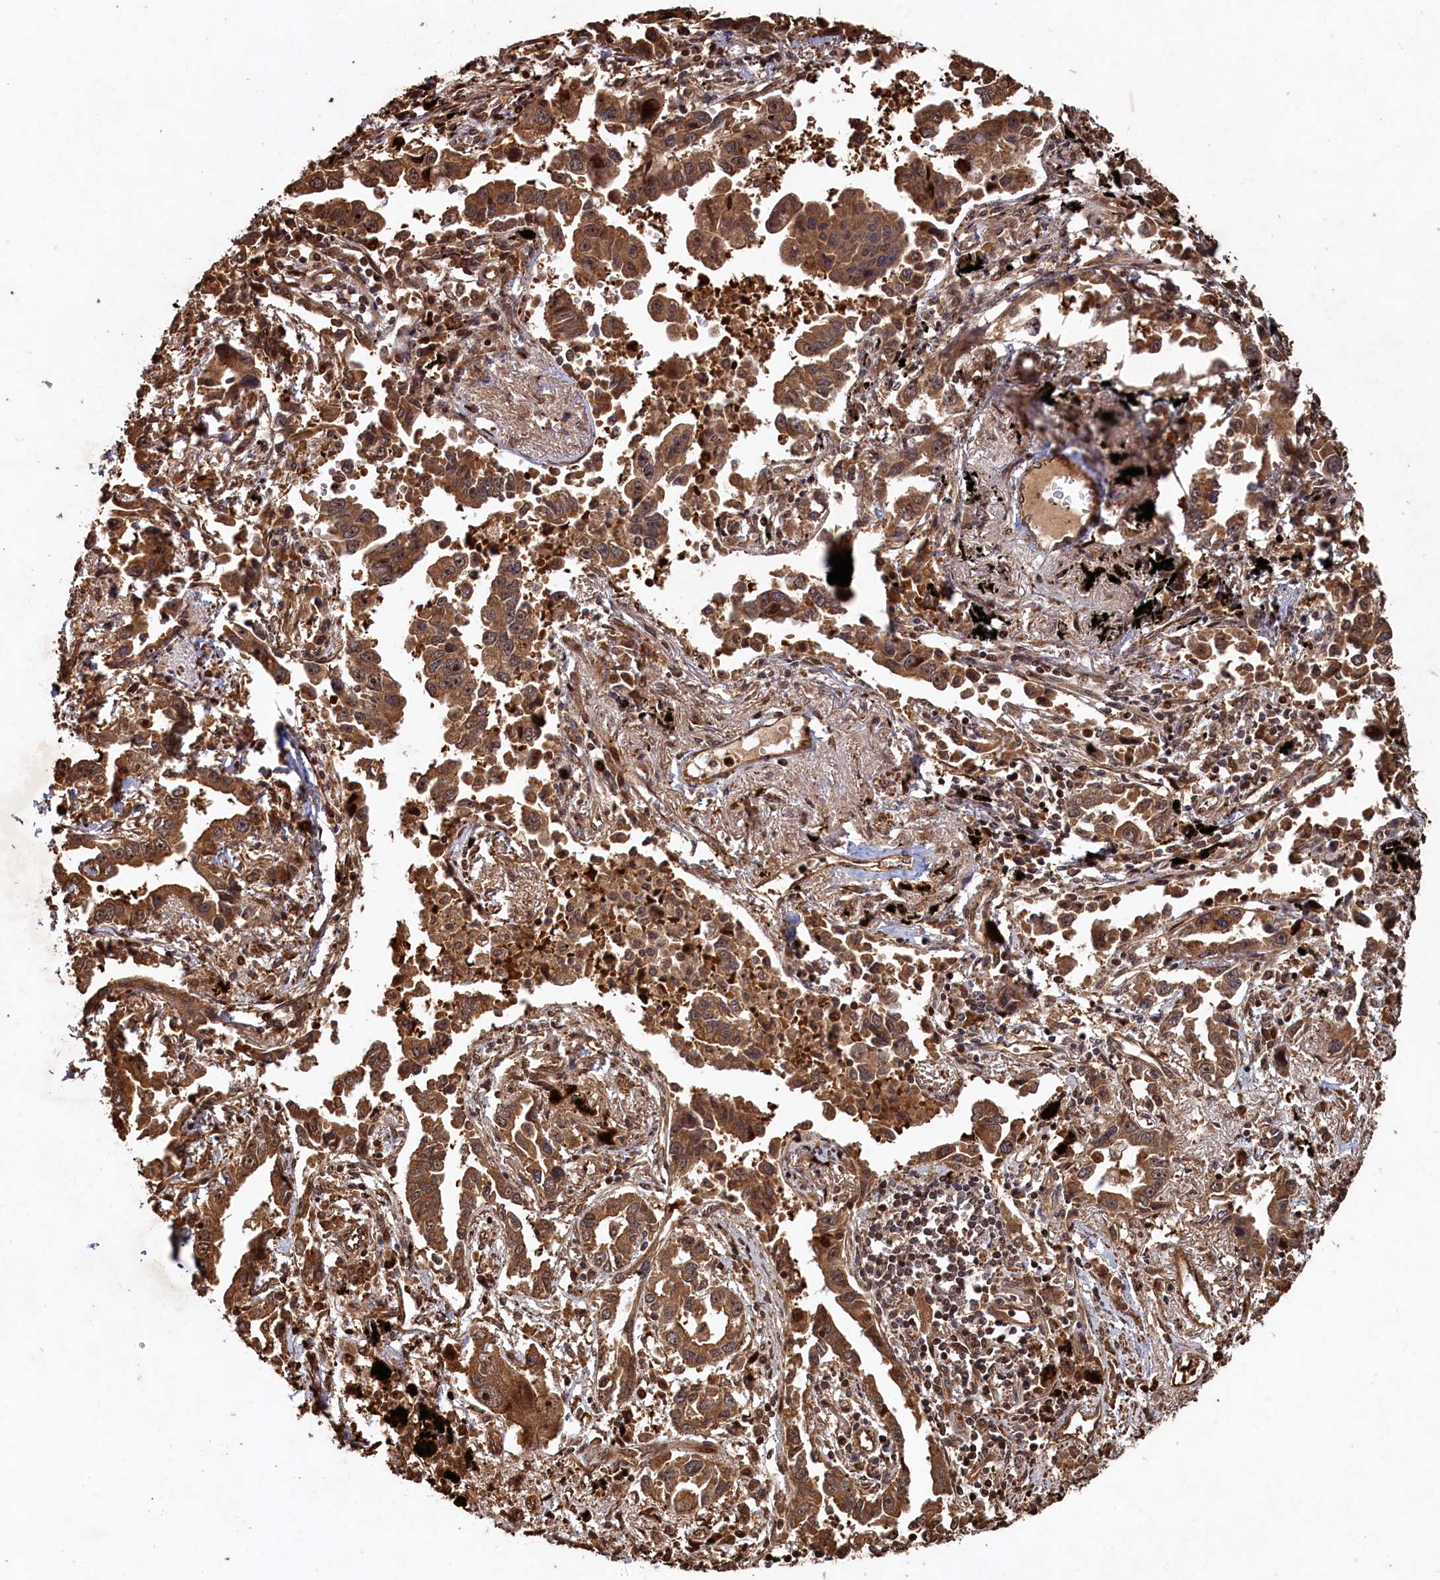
{"staining": {"intensity": "moderate", "quantity": ">75%", "location": "cytoplasmic/membranous"}, "tissue": "lung cancer", "cell_type": "Tumor cells", "image_type": "cancer", "snomed": [{"axis": "morphology", "description": "Adenocarcinoma, NOS"}, {"axis": "topography", "description": "Lung"}], "caption": "A medium amount of moderate cytoplasmic/membranous staining is seen in about >75% of tumor cells in adenocarcinoma (lung) tissue.", "gene": "PIGN", "patient": {"sex": "male", "age": 67}}